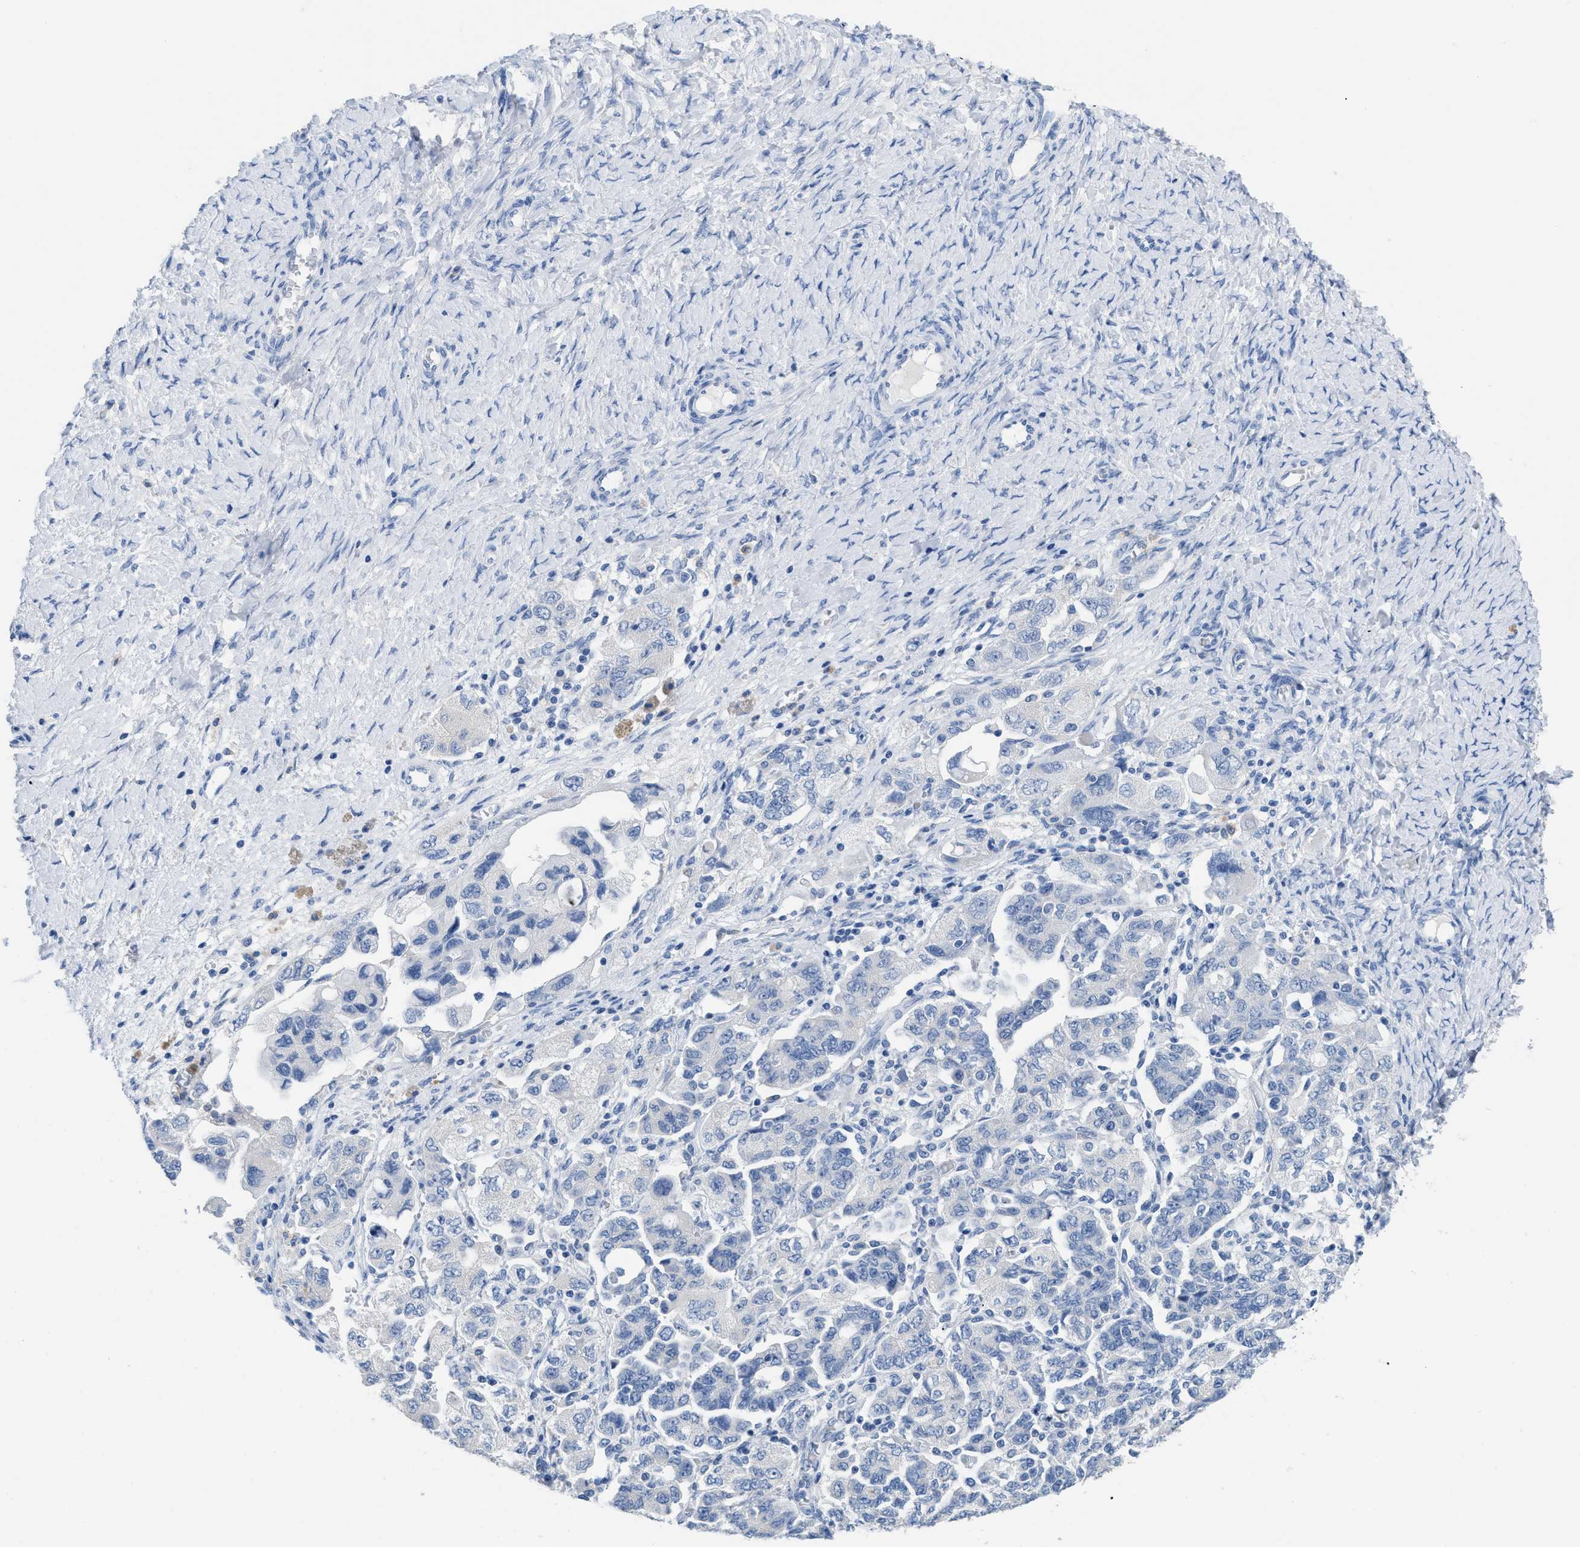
{"staining": {"intensity": "negative", "quantity": "none", "location": "none"}, "tissue": "ovarian cancer", "cell_type": "Tumor cells", "image_type": "cancer", "snomed": [{"axis": "morphology", "description": "Carcinoma, NOS"}, {"axis": "morphology", "description": "Cystadenocarcinoma, serous, NOS"}, {"axis": "topography", "description": "Ovary"}], "caption": "Carcinoma (ovarian) was stained to show a protein in brown. There is no significant positivity in tumor cells. (Brightfield microscopy of DAB IHC at high magnification).", "gene": "CR1", "patient": {"sex": "female", "age": 69}}